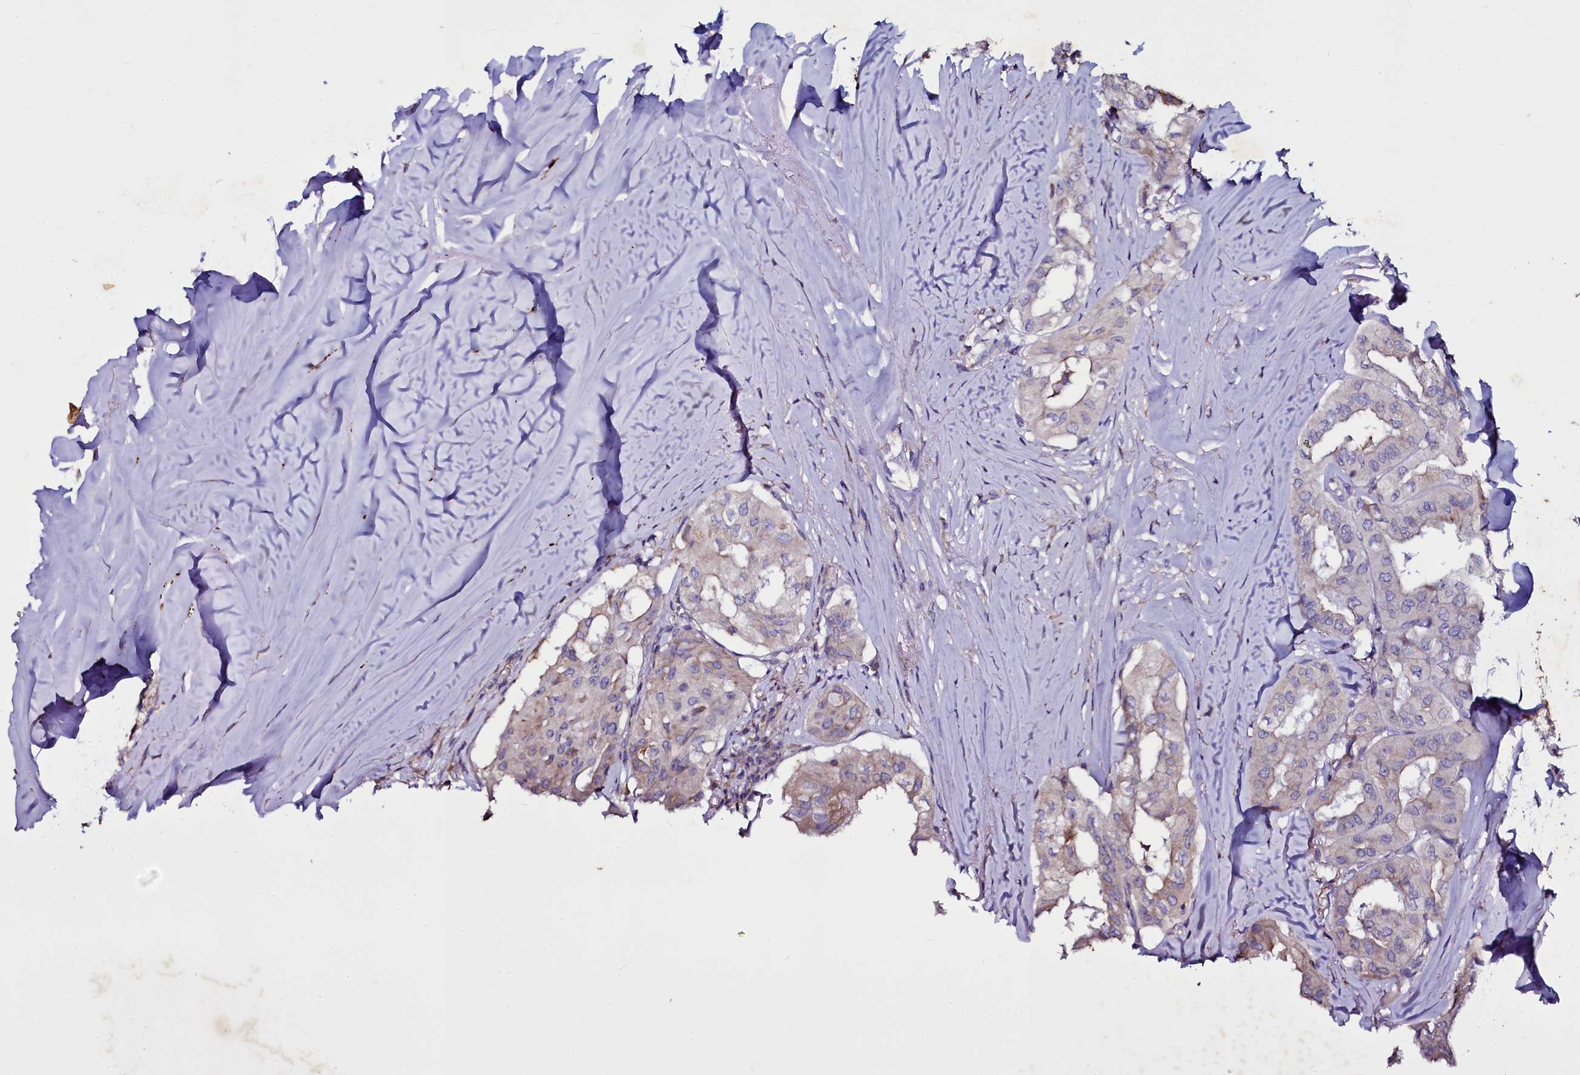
{"staining": {"intensity": "weak", "quantity": "<25%", "location": "cytoplasmic/membranous"}, "tissue": "thyroid cancer", "cell_type": "Tumor cells", "image_type": "cancer", "snomed": [{"axis": "morphology", "description": "Papillary adenocarcinoma, NOS"}, {"axis": "topography", "description": "Thyroid gland"}], "caption": "IHC micrograph of human papillary adenocarcinoma (thyroid) stained for a protein (brown), which displays no staining in tumor cells.", "gene": "SELENOT", "patient": {"sex": "female", "age": 59}}